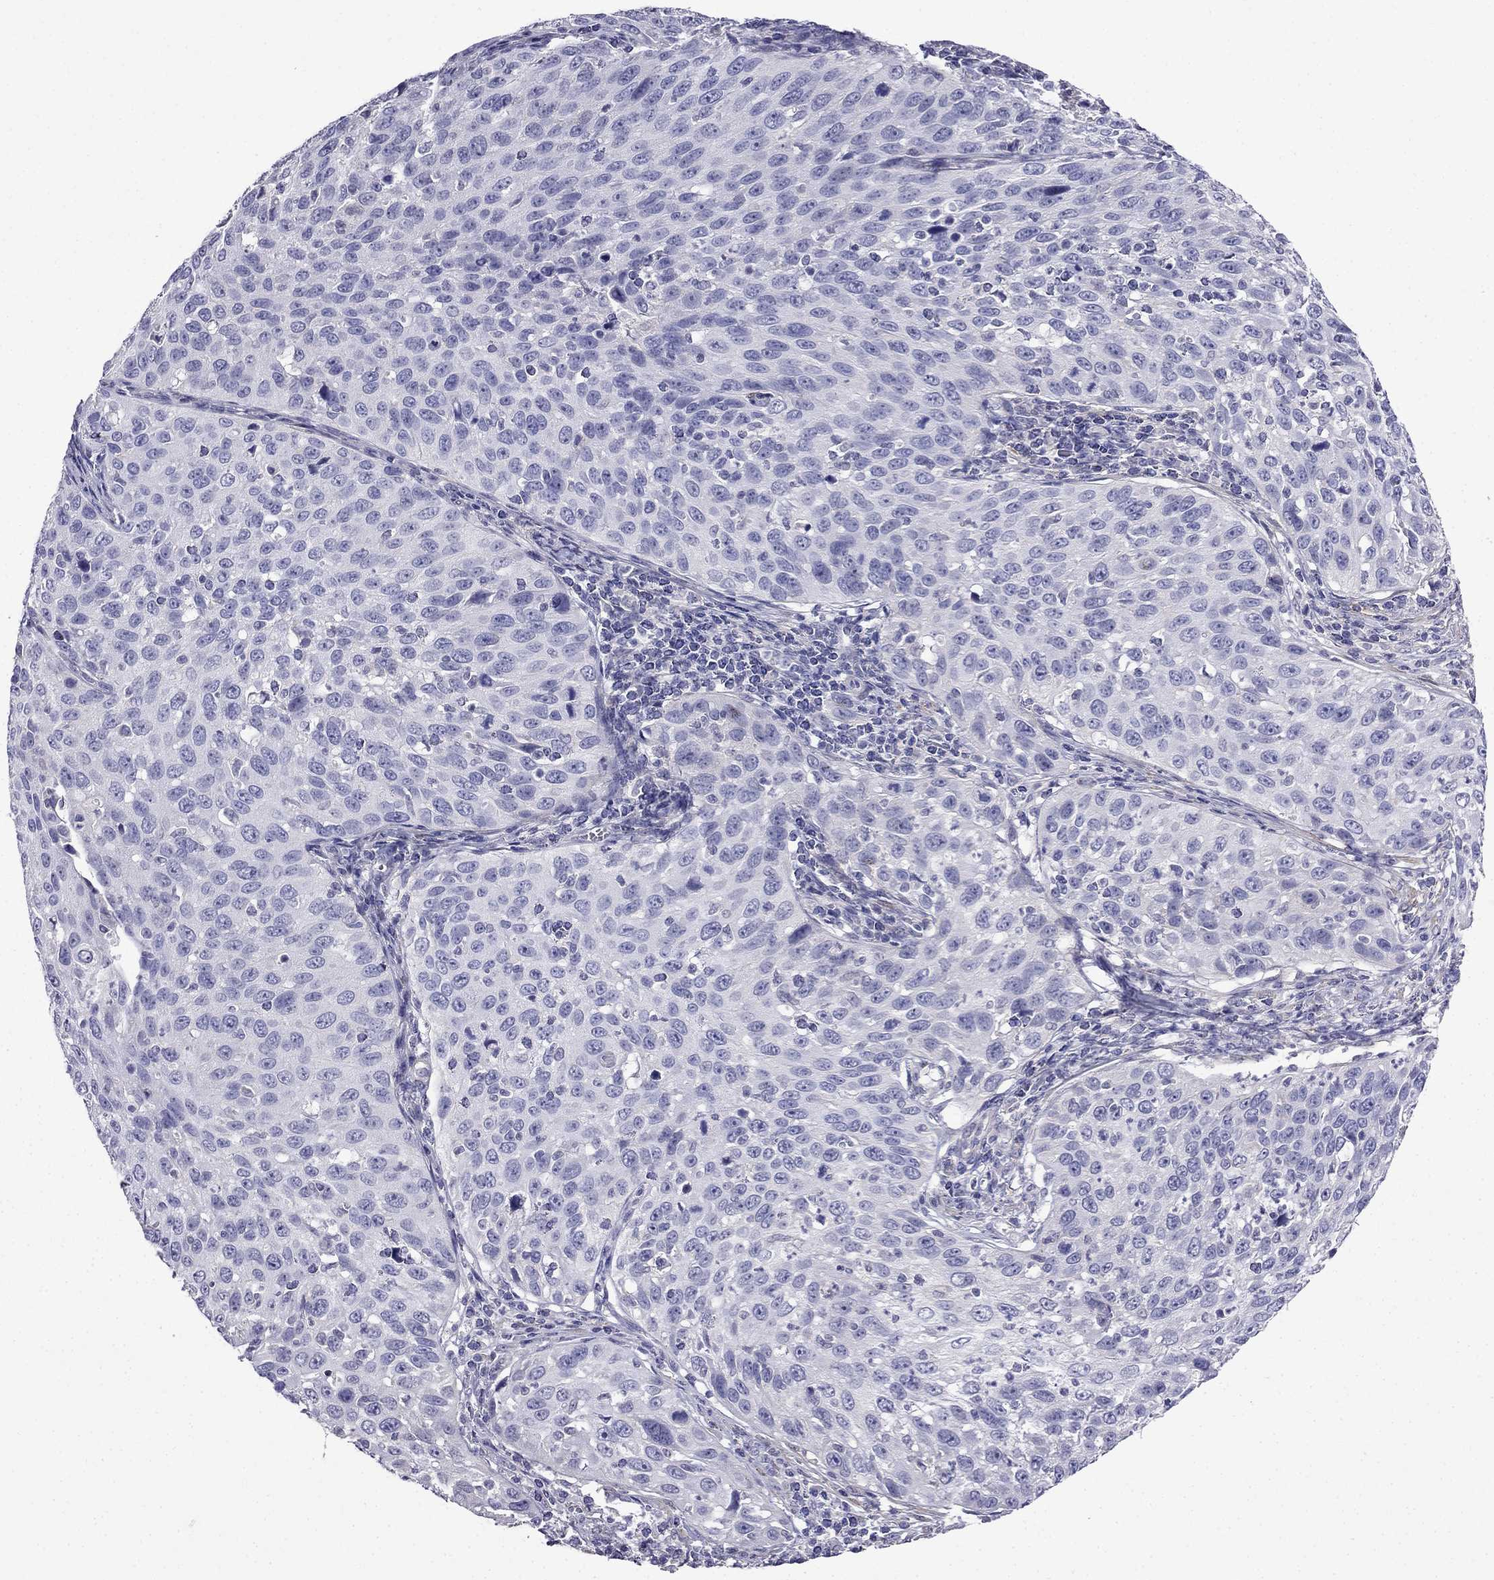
{"staining": {"intensity": "negative", "quantity": "none", "location": "none"}, "tissue": "cervical cancer", "cell_type": "Tumor cells", "image_type": "cancer", "snomed": [{"axis": "morphology", "description": "Squamous cell carcinoma, NOS"}, {"axis": "topography", "description": "Cervix"}], "caption": "The image demonstrates no staining of tumor cells in squamous cell carcinoma (cervical).", "gene": "SCNN1D", "patient": {"sex": "female", "age": 26}}